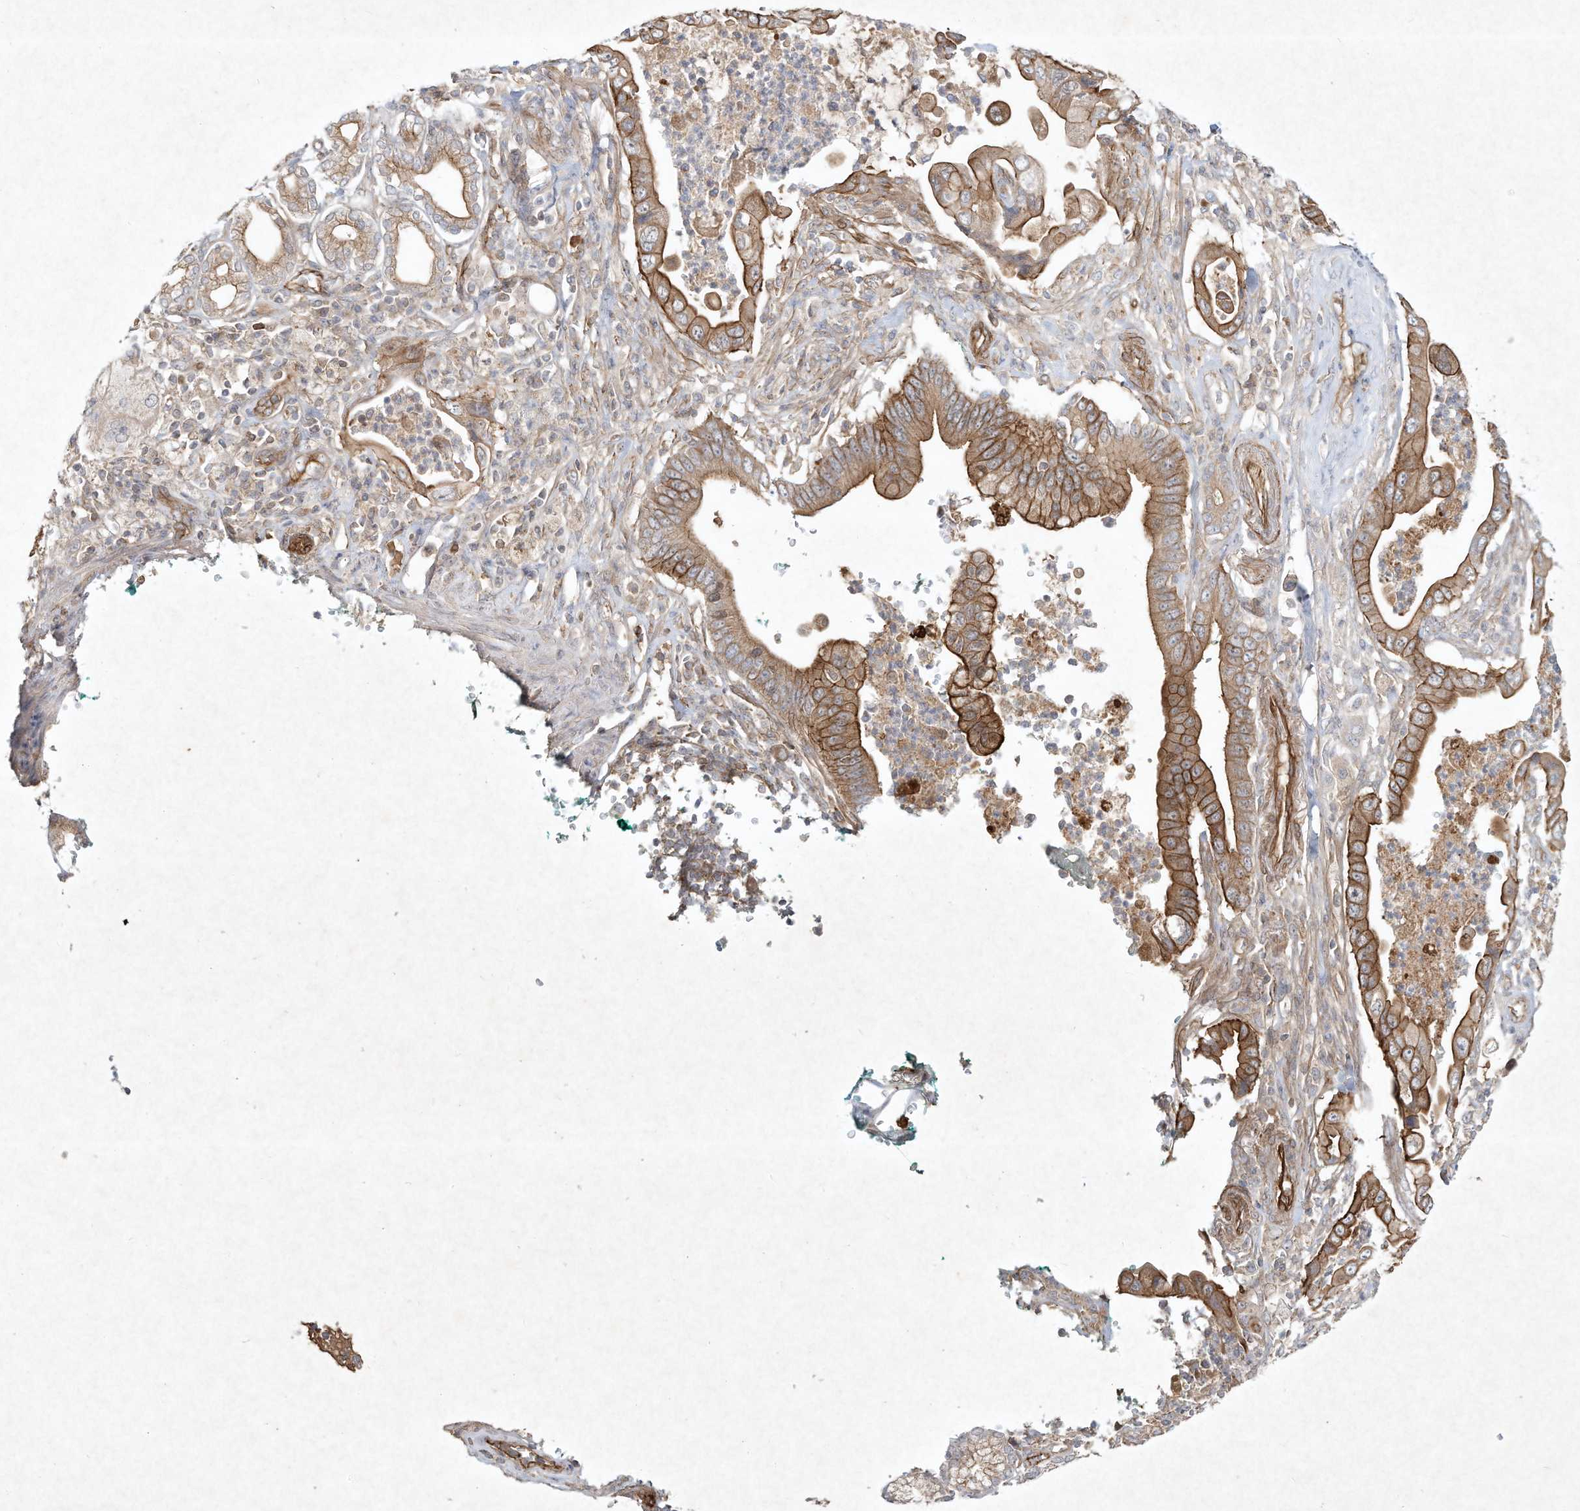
{"staining": {"intensity": "moderate", "quantity": ">75%", "location": "cytoplasmic/membranous"}, "tissue": "pancreatic cancer", "cell_type": "Tumor cells", "image_type": "cancer", "snomed": [{"axis": "morphology", "description": "Adenocarcinoma, NOS"}, {"axis": "topography", "description": "Pancreas"}], "caption": "Immunohistochemical staining of pancreatic cancer (adenocarcinoma) demonstrates medium levels of moderate cytoplasmic/membranous protein staining in about >75% of tumor cells.", "gene": "HTR5A", "patient": {"sex": "male", "age": 78}}